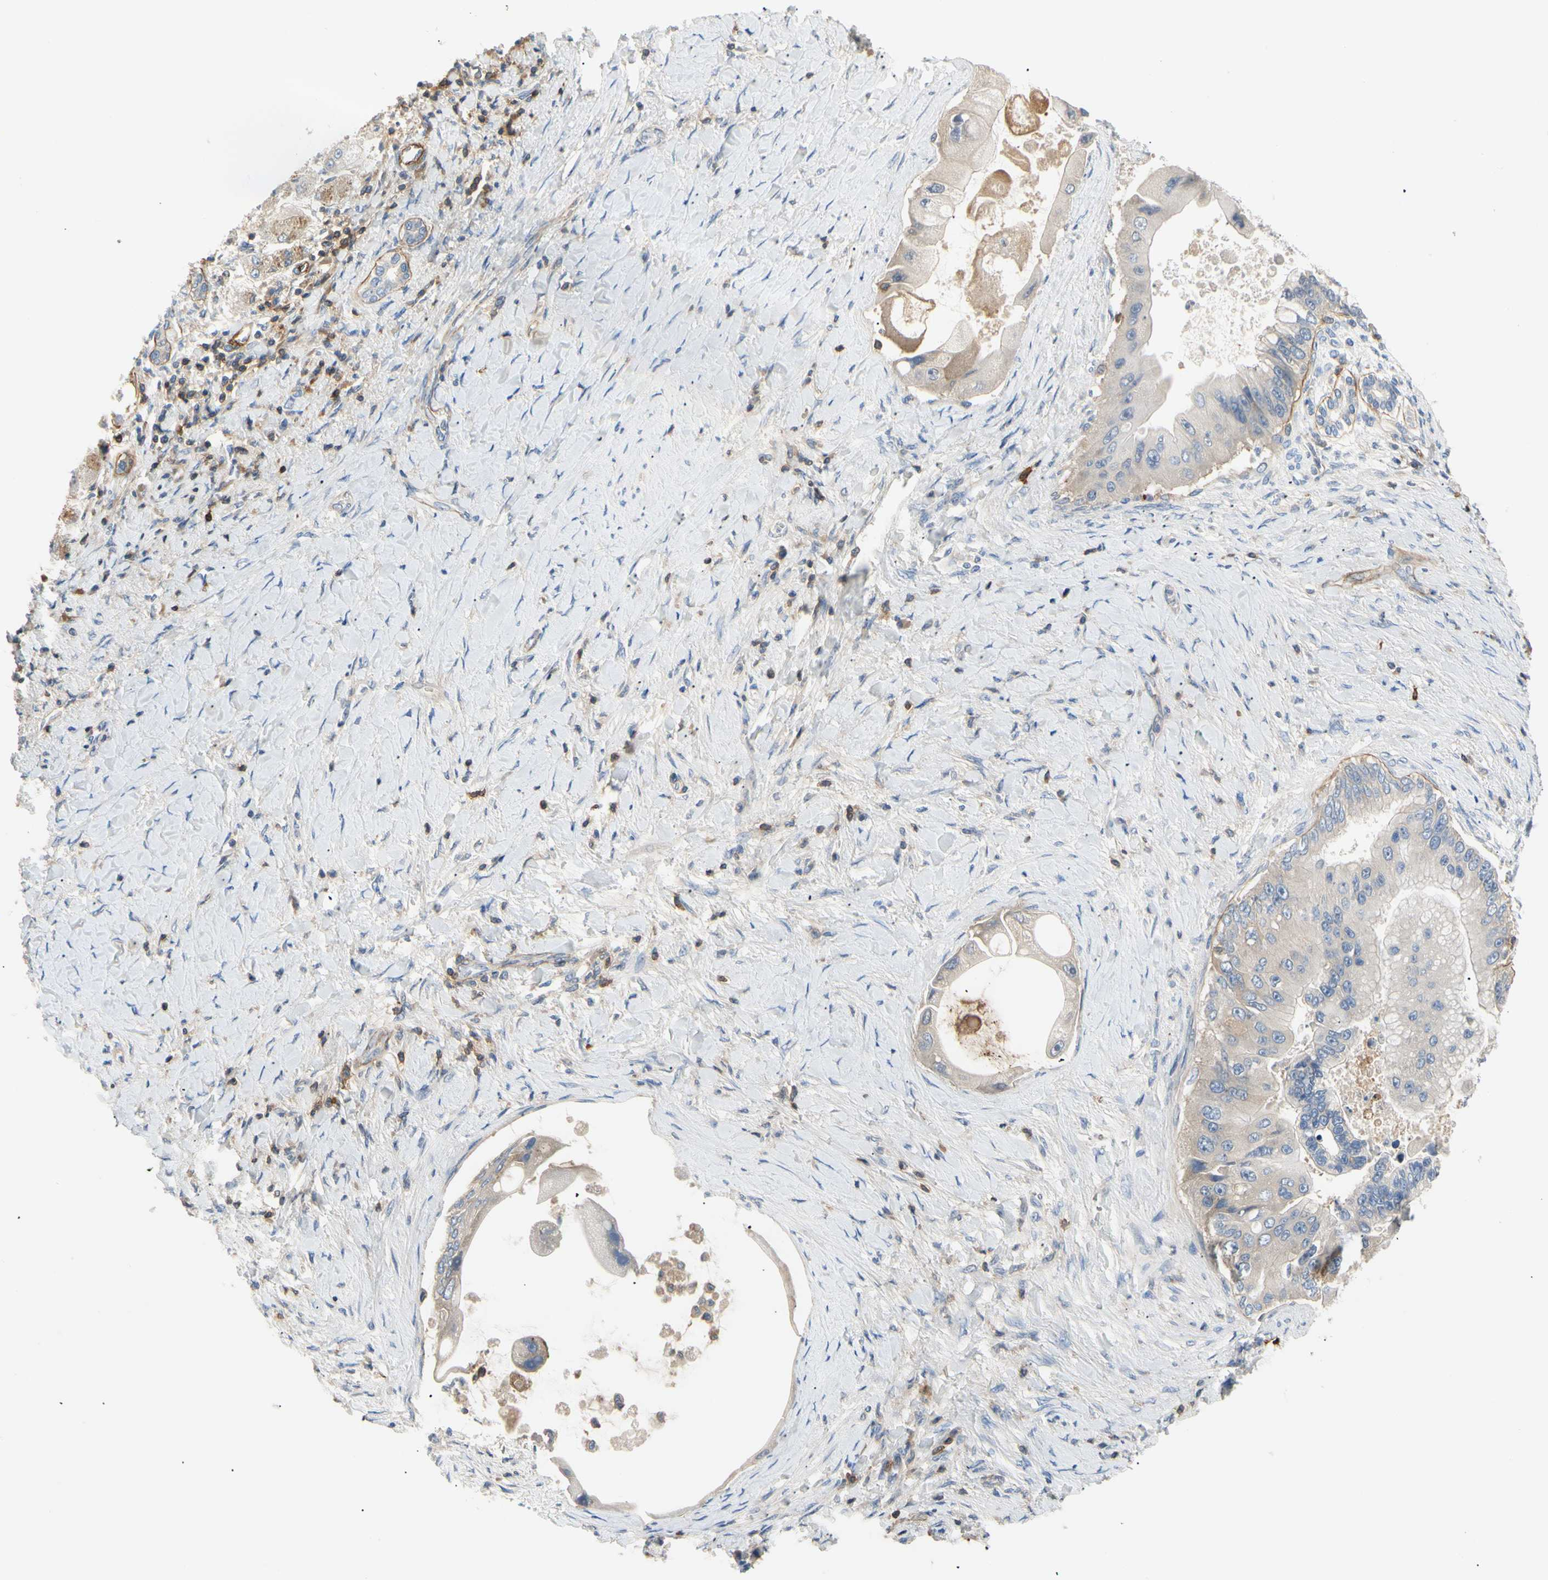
{"staining": {"intensity": "weak", "quantity": ">75%", "location": "cytoplasmic/membranous"}, "tissue": "liver cancer", "cell_type": "Tumor cells", "image_type": "cancer", "snomed": [{"axis": "morphology", "description": "Normal tissue, NOS"}, {"axis": "morphology", "description": "Cholangiocarcinoma"}, {"axis": "topography", "description": "Liver"}, {"axis": "topography", "description": "Peripheral nerve tissue"}], "caption": "Liver cancer (cholangiocarcinoma) stained with DAB (3,3'-diaminobenzidine) immunohistochemistry shows low levels of weak cytoplasmic/membranous positivity in about >75% of tumor cells. (Stains: DAB (3,3'-diaminobenzidine) in brown, nuclei in blue, Microscopy: brightfield microscopy at high magnification).", "gene": "TNFRSF18", "patient": {"sex": "male", "age": 50}}